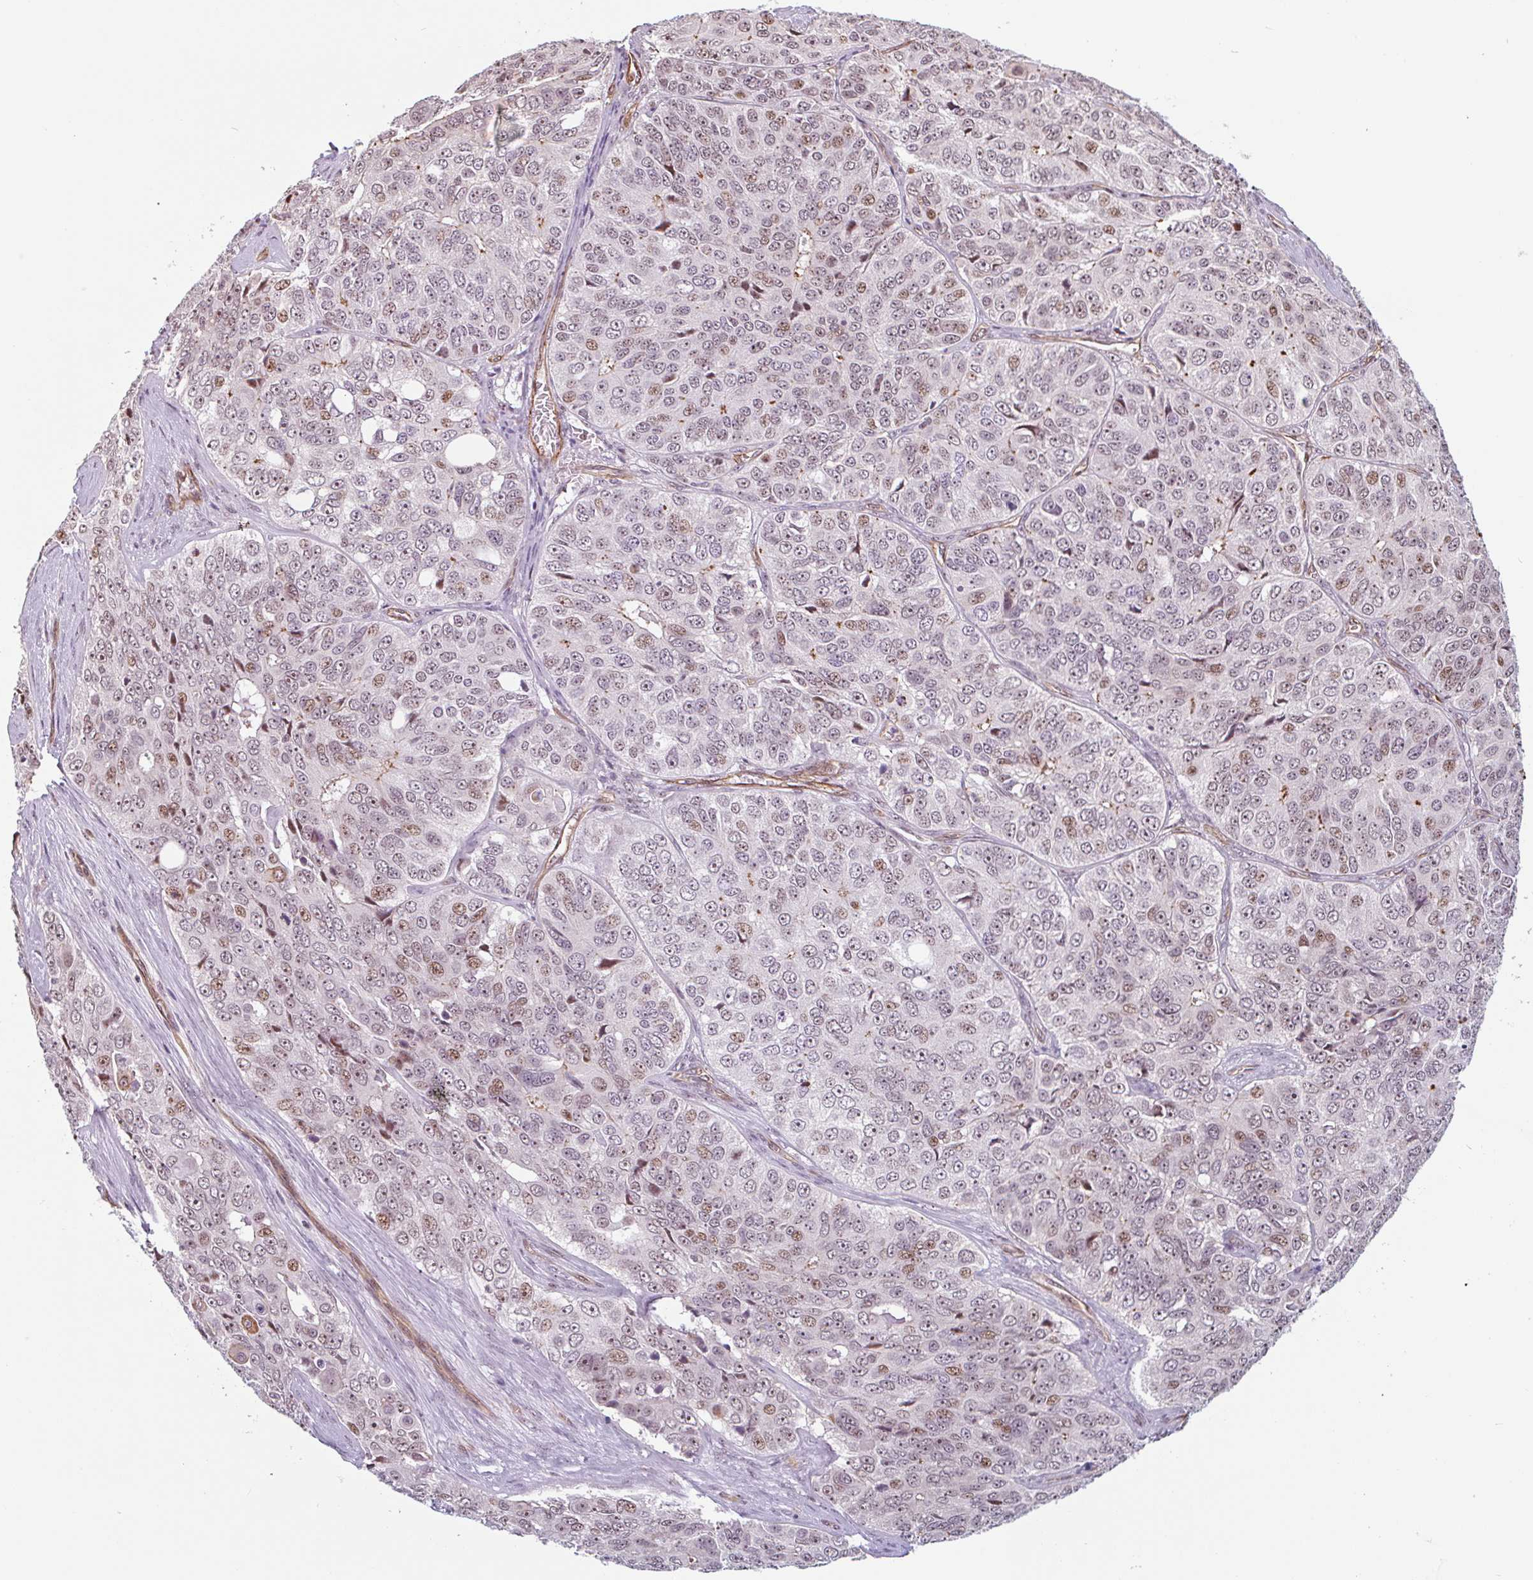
{"staining": {"intensity": "moderate", "quantity": "25%-75%", "location": "nuclear"}, "tissue": "ovarian cancer", "cell_type": "Tumor cells", "image_type": "cancer", "snomed": [{"axis": "morphology", "description": "Carcinoma, endometroid"}, {"axis": "topography", "description": "Ovary"}], "caption": "Moderate nuclear protein staining is present in approximately 25%-75% of tumor cells in ovarian cancer (endometroid carcinoma).", "gene": "ZNF689", "patient": {"sex": "female", "age": 51}}